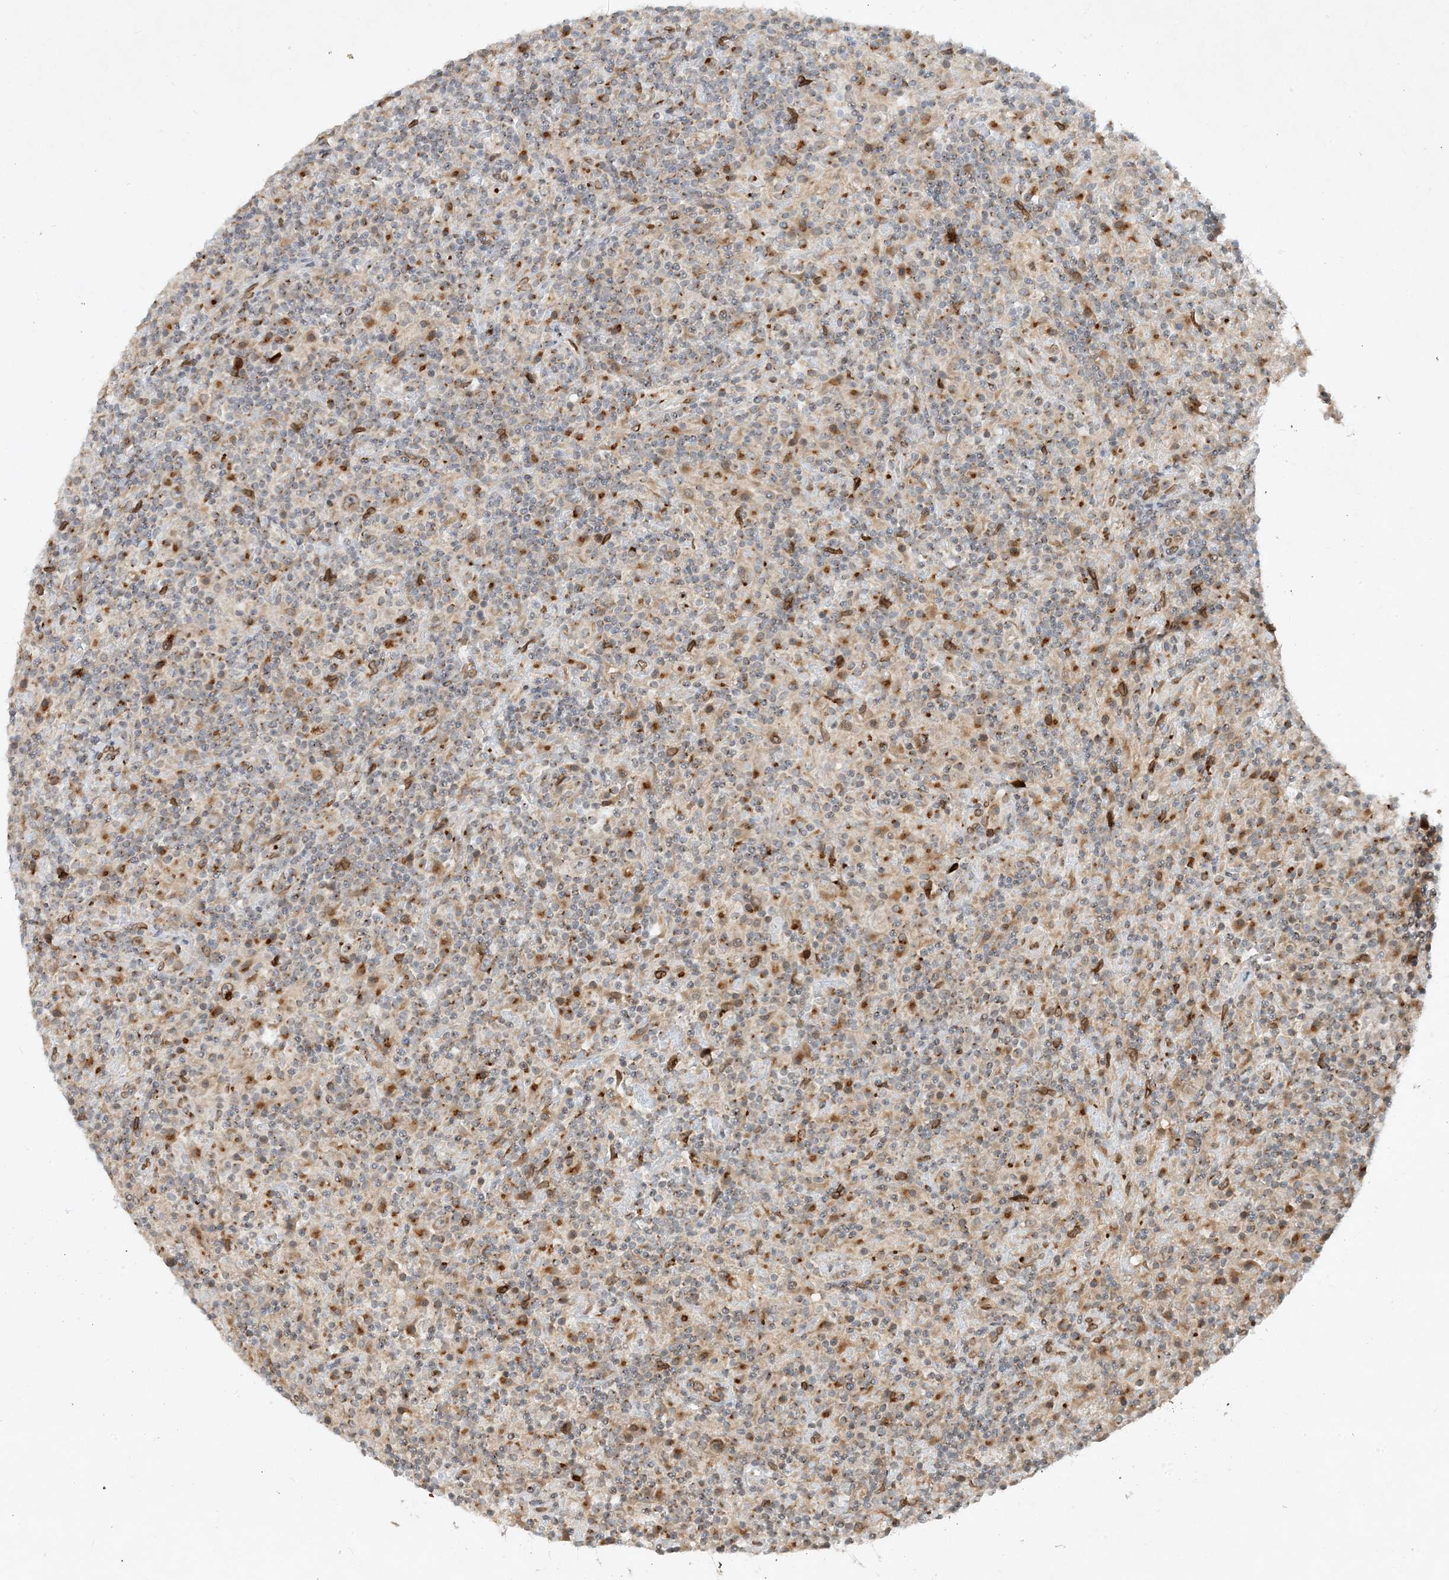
{"staining": {"intensity": "weak", "quantity": ">75%", "location": "cytoplasmic/membranous"}, "tissue": "lymphoma", "cell_type": "Tumor cells", "image_type": "cancer", "snomed": [{"axis": "morphology", "description": "Hodgkin's disease, NOS"}, {"axis": "topography", "description": "Lymph node"}], "caption": "The micrograph displays staining of lymphoma, revealing weak cytoplasmic/membranous protein expression (brown color) within tumor cells.", "gene": "SLC35A2", "patient": {"sex": "male", "age": 70}}